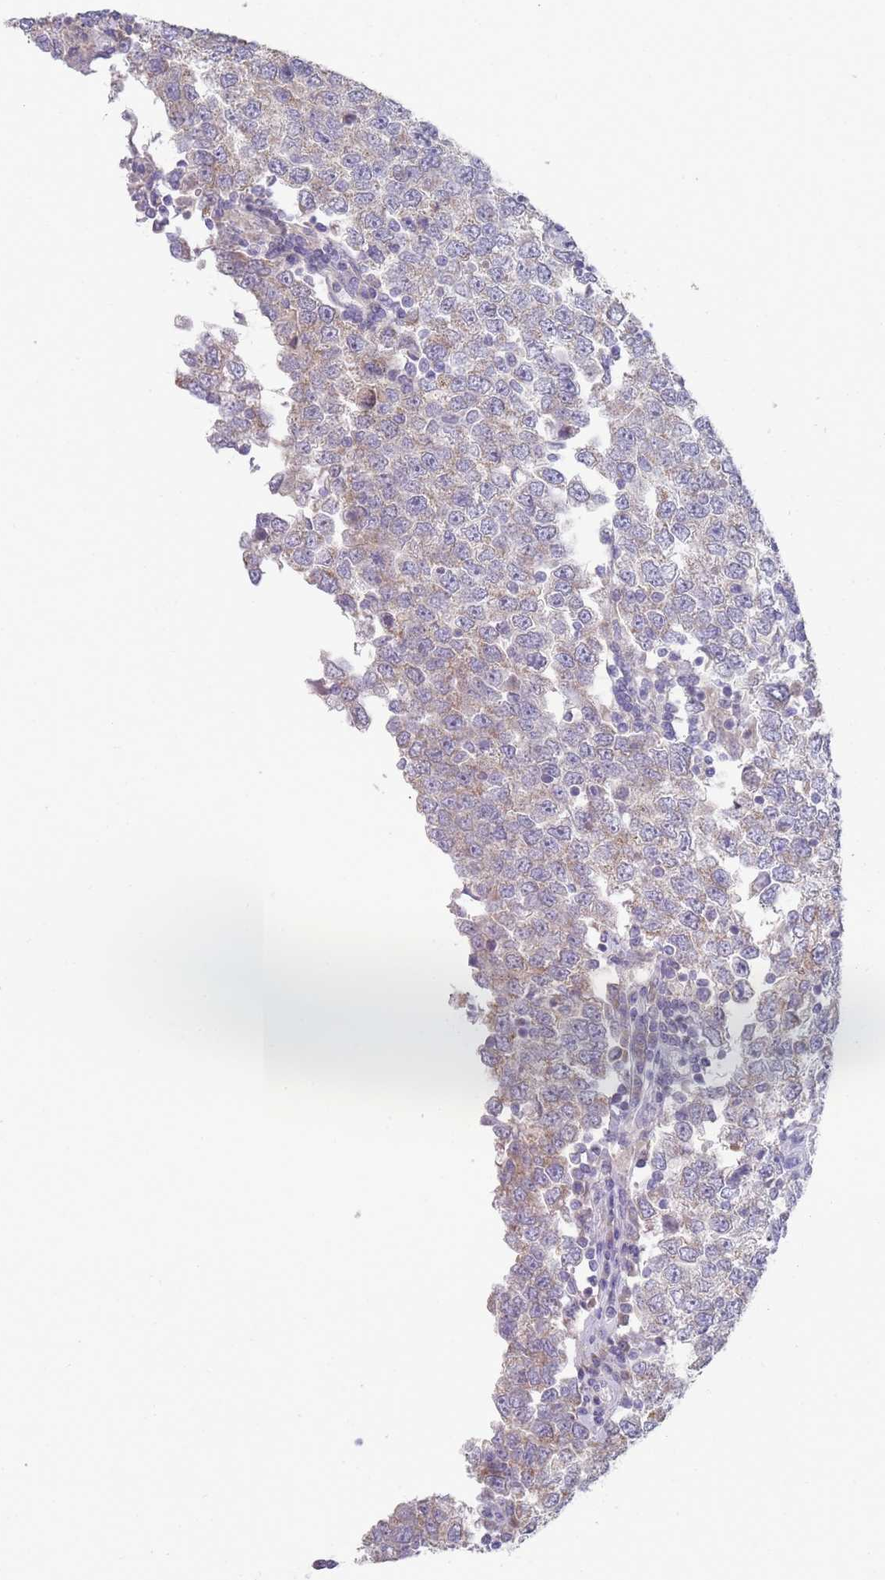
{"staining": {"intensity": "weak", "quantity": "25%-75%", "location": "cytoplasmic/membranous"}, "tissue": "testis cancer", "cell_type": "Tumor cells", "image_type": "cancer", "snomed": [{"axis": "morphology", "description": "Seminoma, NOS"}, {"axis": "morphology", "description": "Carcinoma, Embryonal, NOS"}, {"axis": "topography", "description": "Testis"}], "caption": "Immunohistochemical staining of human testis cancer (embryonal carcinoma) exhibits low levels of weak cytoplasmic/membranous protein staining in approximately 25%-75% of tumor cells.", "gene": "MRPS14", "patient": {"sex": "male", "age": 28}}